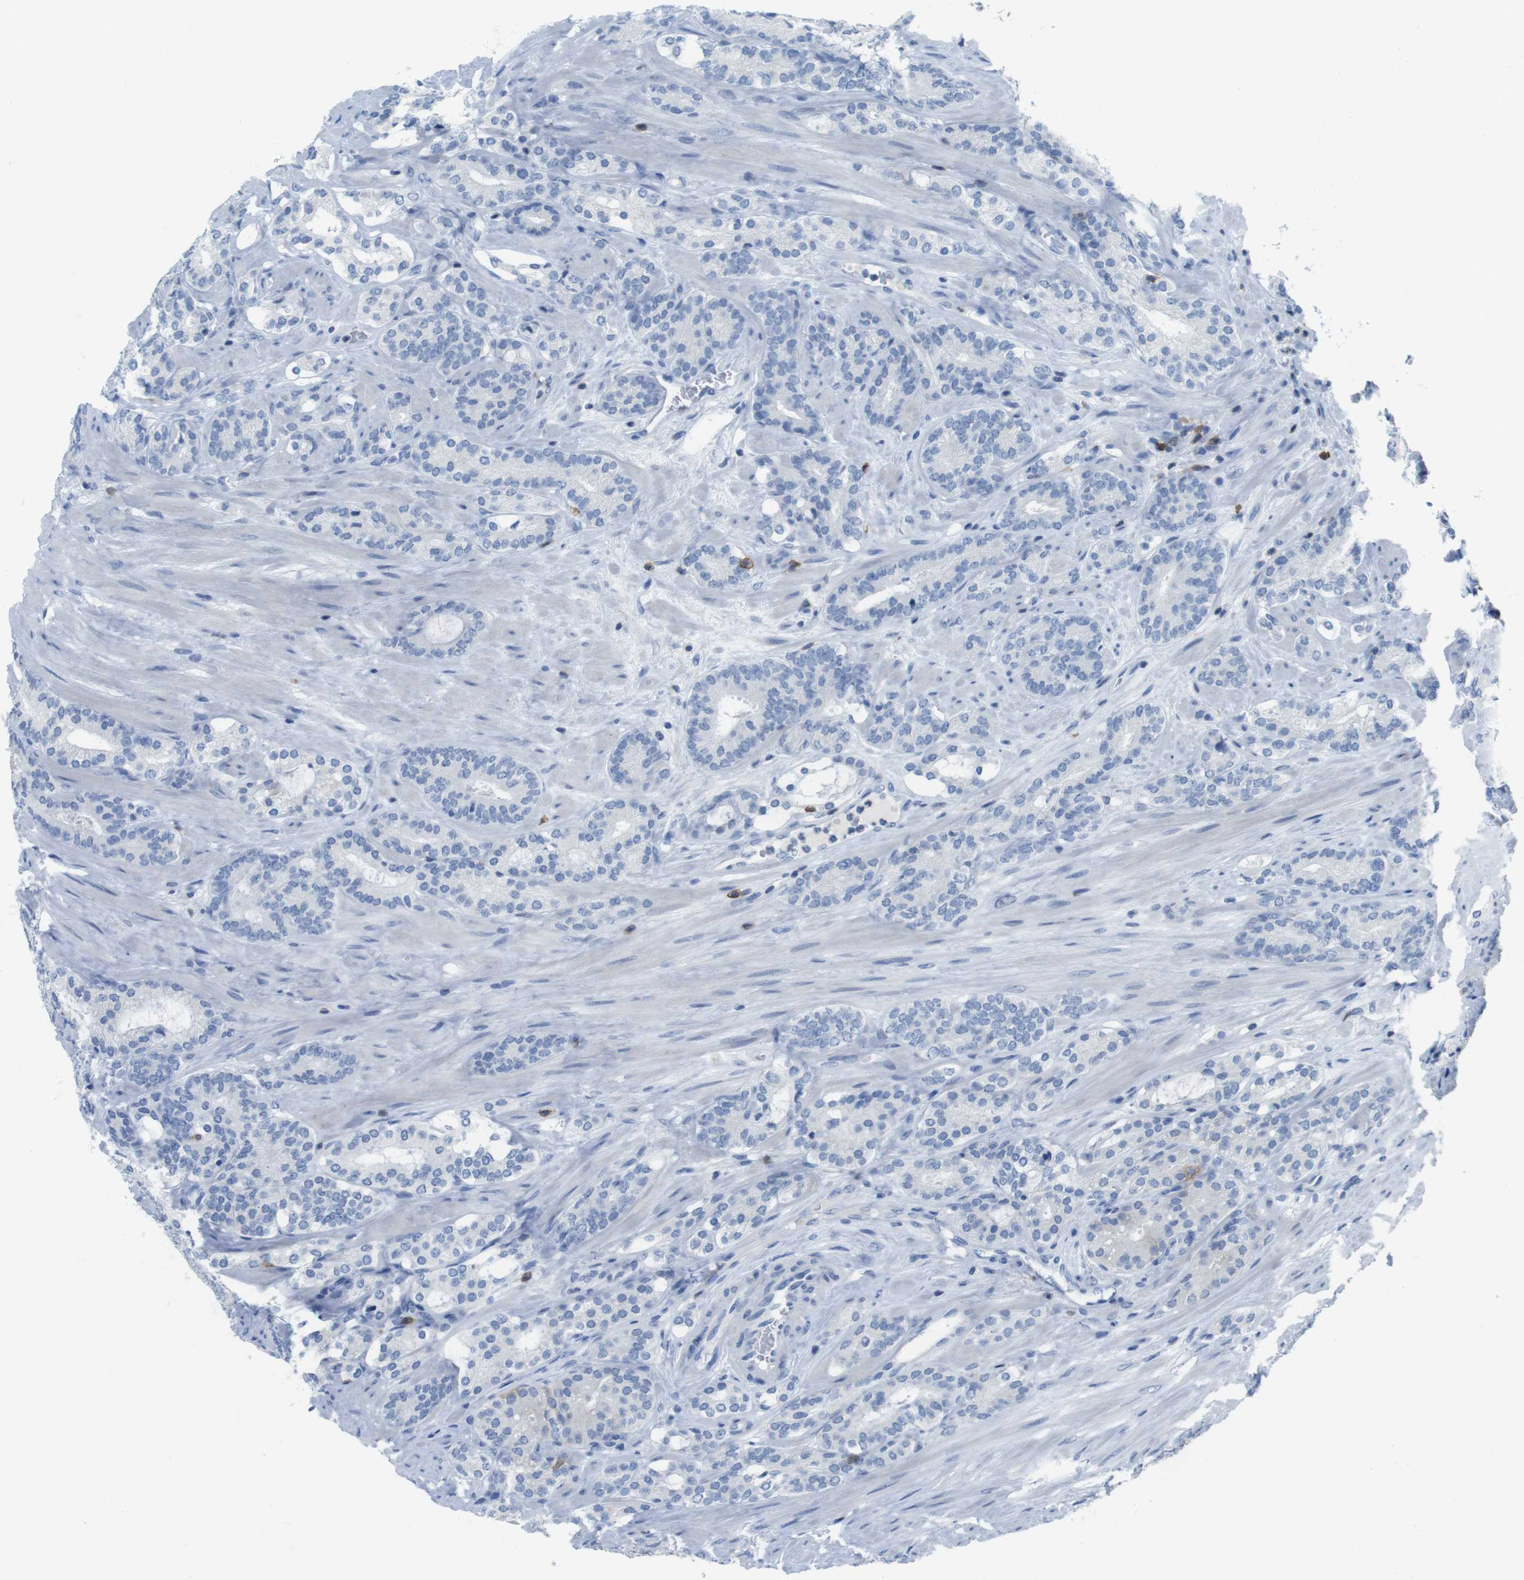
{"staining": {"intensity": "negative", "quantity": "none", "location": "none"}, "tissue": "prostate cancer", "cell_type": "Tumor cells", "image_type": "cancer", "snomed": [{"axis": "morphology", "description": "Adenocarcinoma, Low grade"}, {"axis": "topography", "description": "Prostate"}], "caption": "A micrograph of human prostate cancer is negative for staining in tumor cells.", "gene": "CD5", "patient": {"sex": "male", "age": 63}}